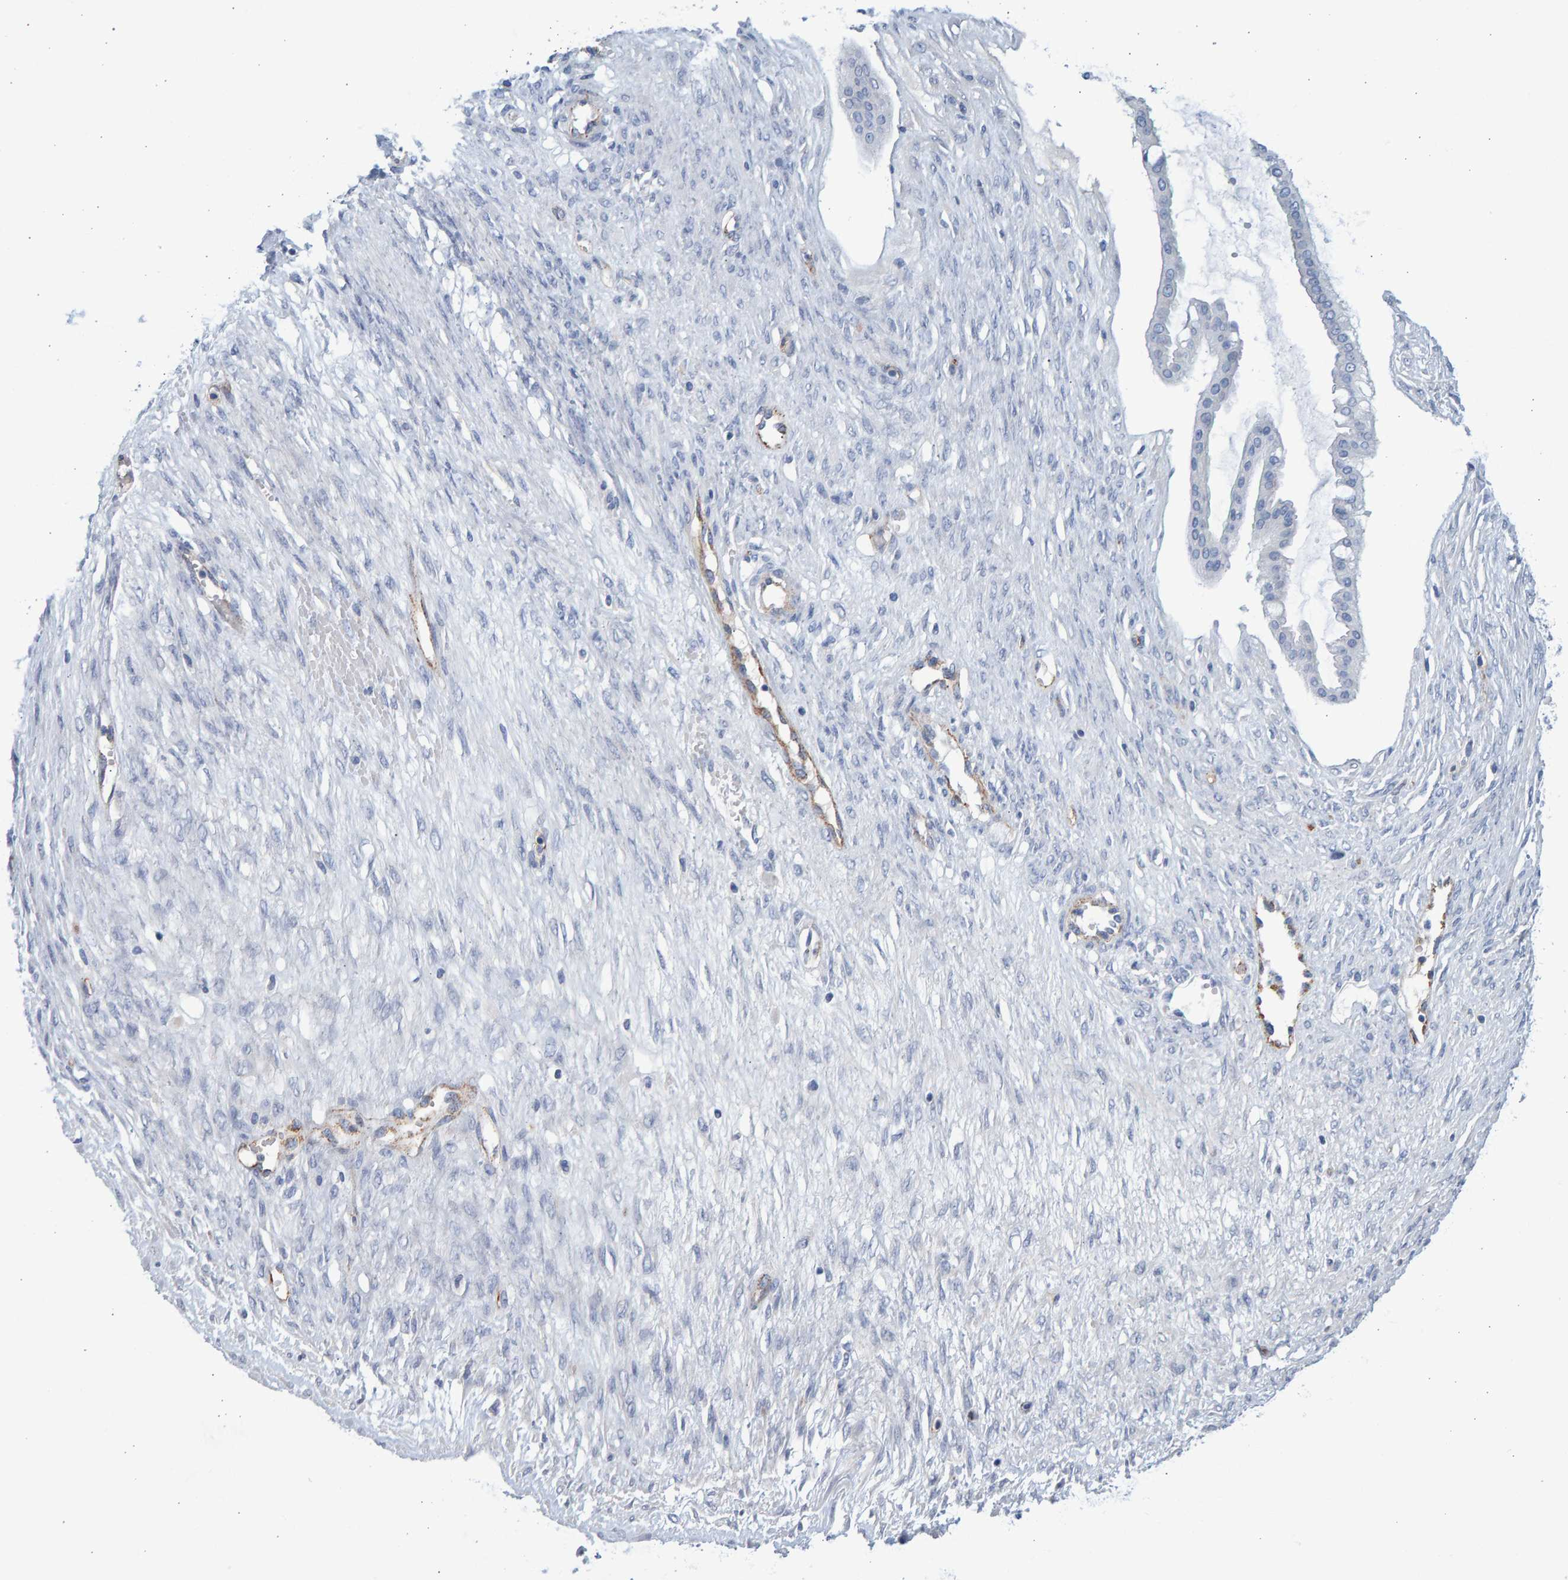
{"staining": {"intensity": "negative", "quantity": "none", "location": "none"}, "tissue": "ovarian cancer", "cell_type": "Tumor cells", "image_type": "cancer", "snomed": [{"axis": "morphology", "description": "Cystadenocarcinoma, mucinous, NOS"}, {"axis": "topography", "description": "Ovary"}], "caption": "A micrograph of ovarian mucinous cystadenocarcinoma stained for a protein shows no brown staining in tumor cells.", "gene": "SLC34A3", "patient": {"sex": "female", "age": 73}}